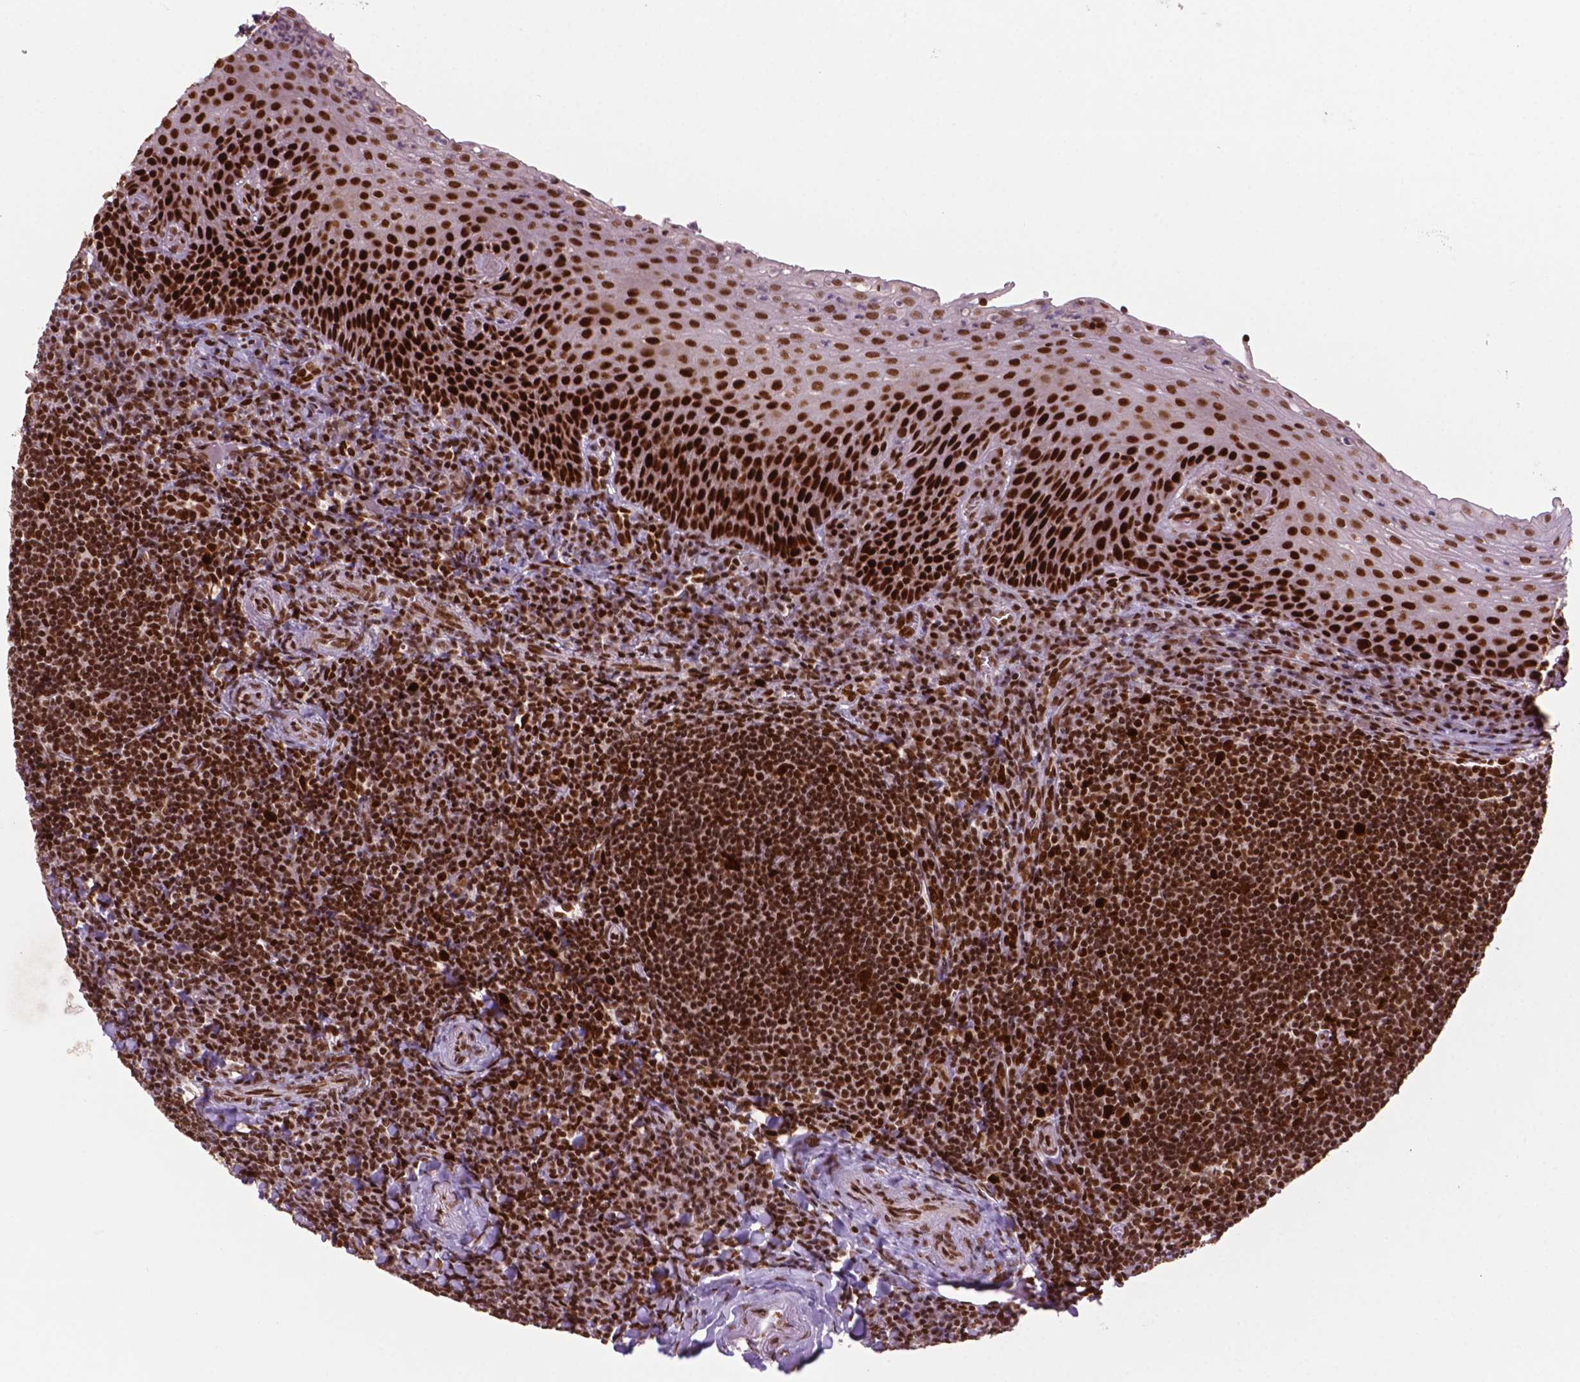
{"staining": {"intensity": "strong", "quantity": ">75%", "location": "nuclear"}, "tissue": "tonsil", "cell_type": "Germinal center cells", "image_type": "normal", "snomed": [{"axis": "morphology", "description": "Normal tissue, NOS"}, {"axis": "morphology", "description": "Inflammation, NOS"}, {"axis": "topography", "description": "Tonsil"}], "caption": "Immunohistochemical staining of benign human tonsil reveals >75% levels of strong nuclear protein staining in about >75% of germinal center cells.", "gene": "MLH1", "patient": {"sex": "female", "age": 31}}